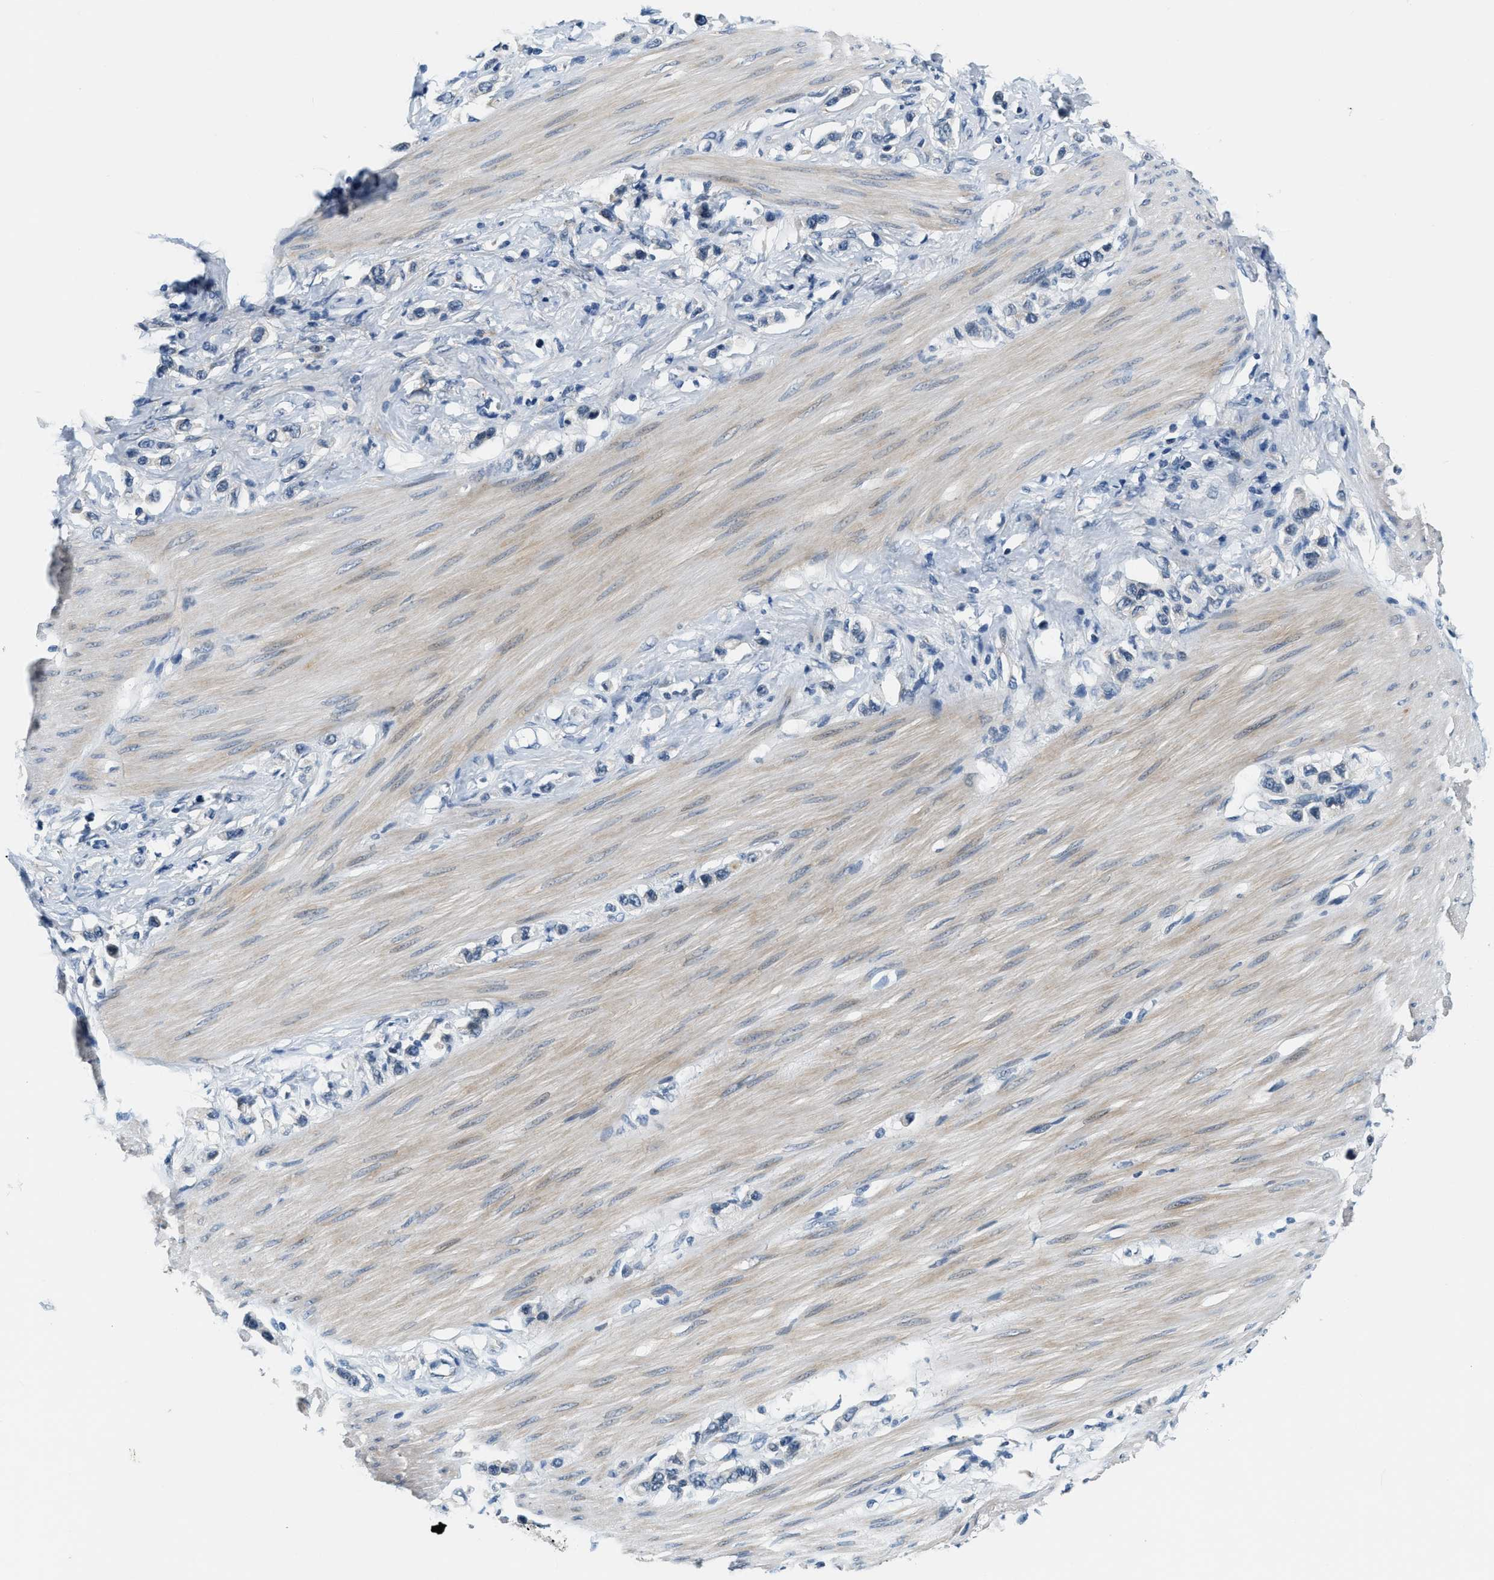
{"staining": {"intensity": "negative", "quantity": "none", "location": "none"}, "tissue": "stomach cancer", "cell_type": "Tumor cells", "image_type": "cancer", "snomed": [{"axis": "morphology", "description": "Adenocarcinoma, NOS"}, {"axis": "topography", "description": "Stomach"}], "caption": "Immunohistochemistry of human stomach cancer (adenocarcinoma) demonstrates no staining in tumor cells.", "gene": "YAE1", "patient": {"sex": "female", "age": 65}}